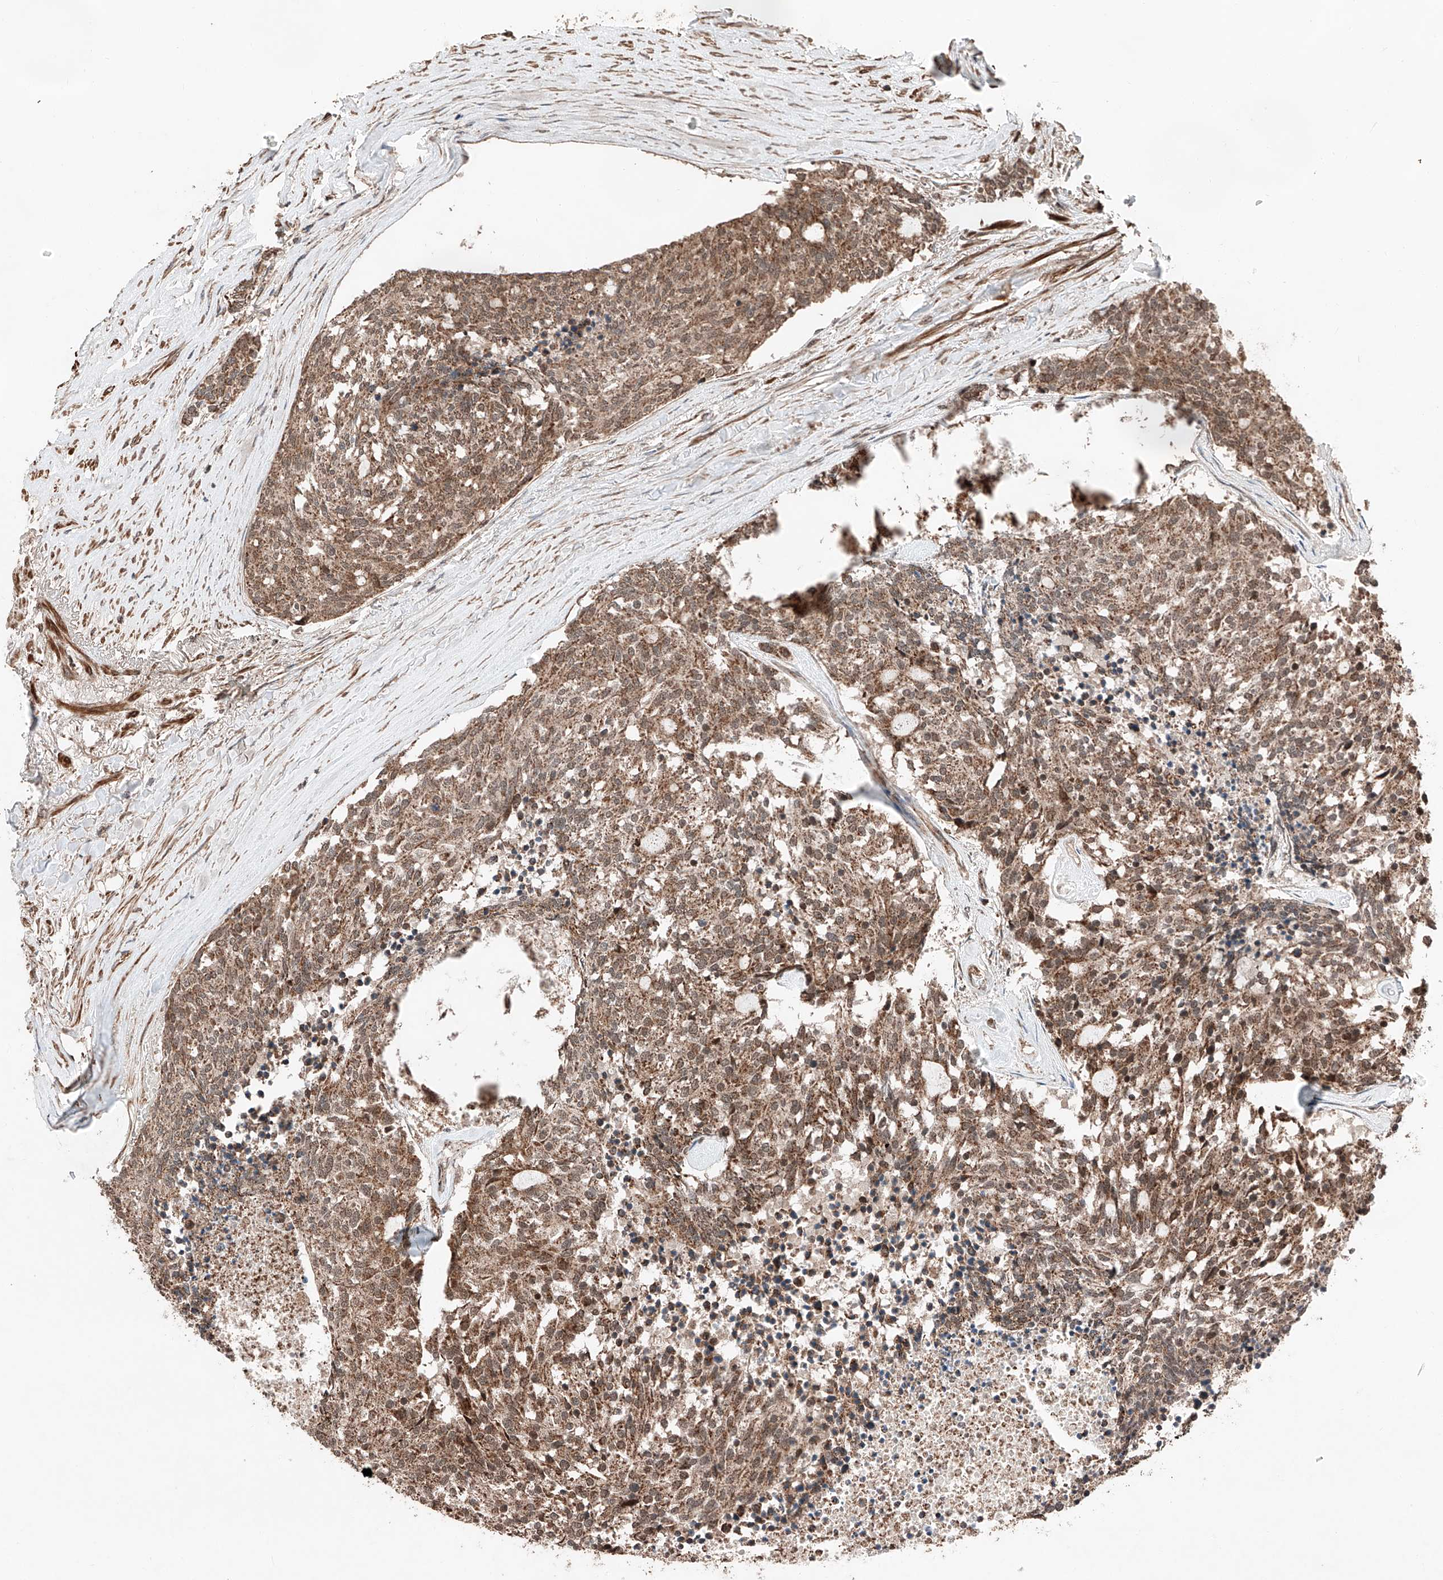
{"staining": {"intensity": "moderate", "quantity": ">75%", "location": "cytoplasmic/membranous"}, "tissue": "carcinoid", "cell_type": "Tumor cells", "image_type": "cancer", "snomed": [{"axis": "morphology", "description": "Carcinoid, malignant, NOS"}, {"axis": "topography", "description": "Pancreas"}], "caption": "Tumor cells demonstrate medium levels of moderate cytoplasmic/membranous staining in approximately >75% of cells in carcinoid (malignant).", "gene": "ZSCAN29", "patient": {"sex": "female", "age": 54}}